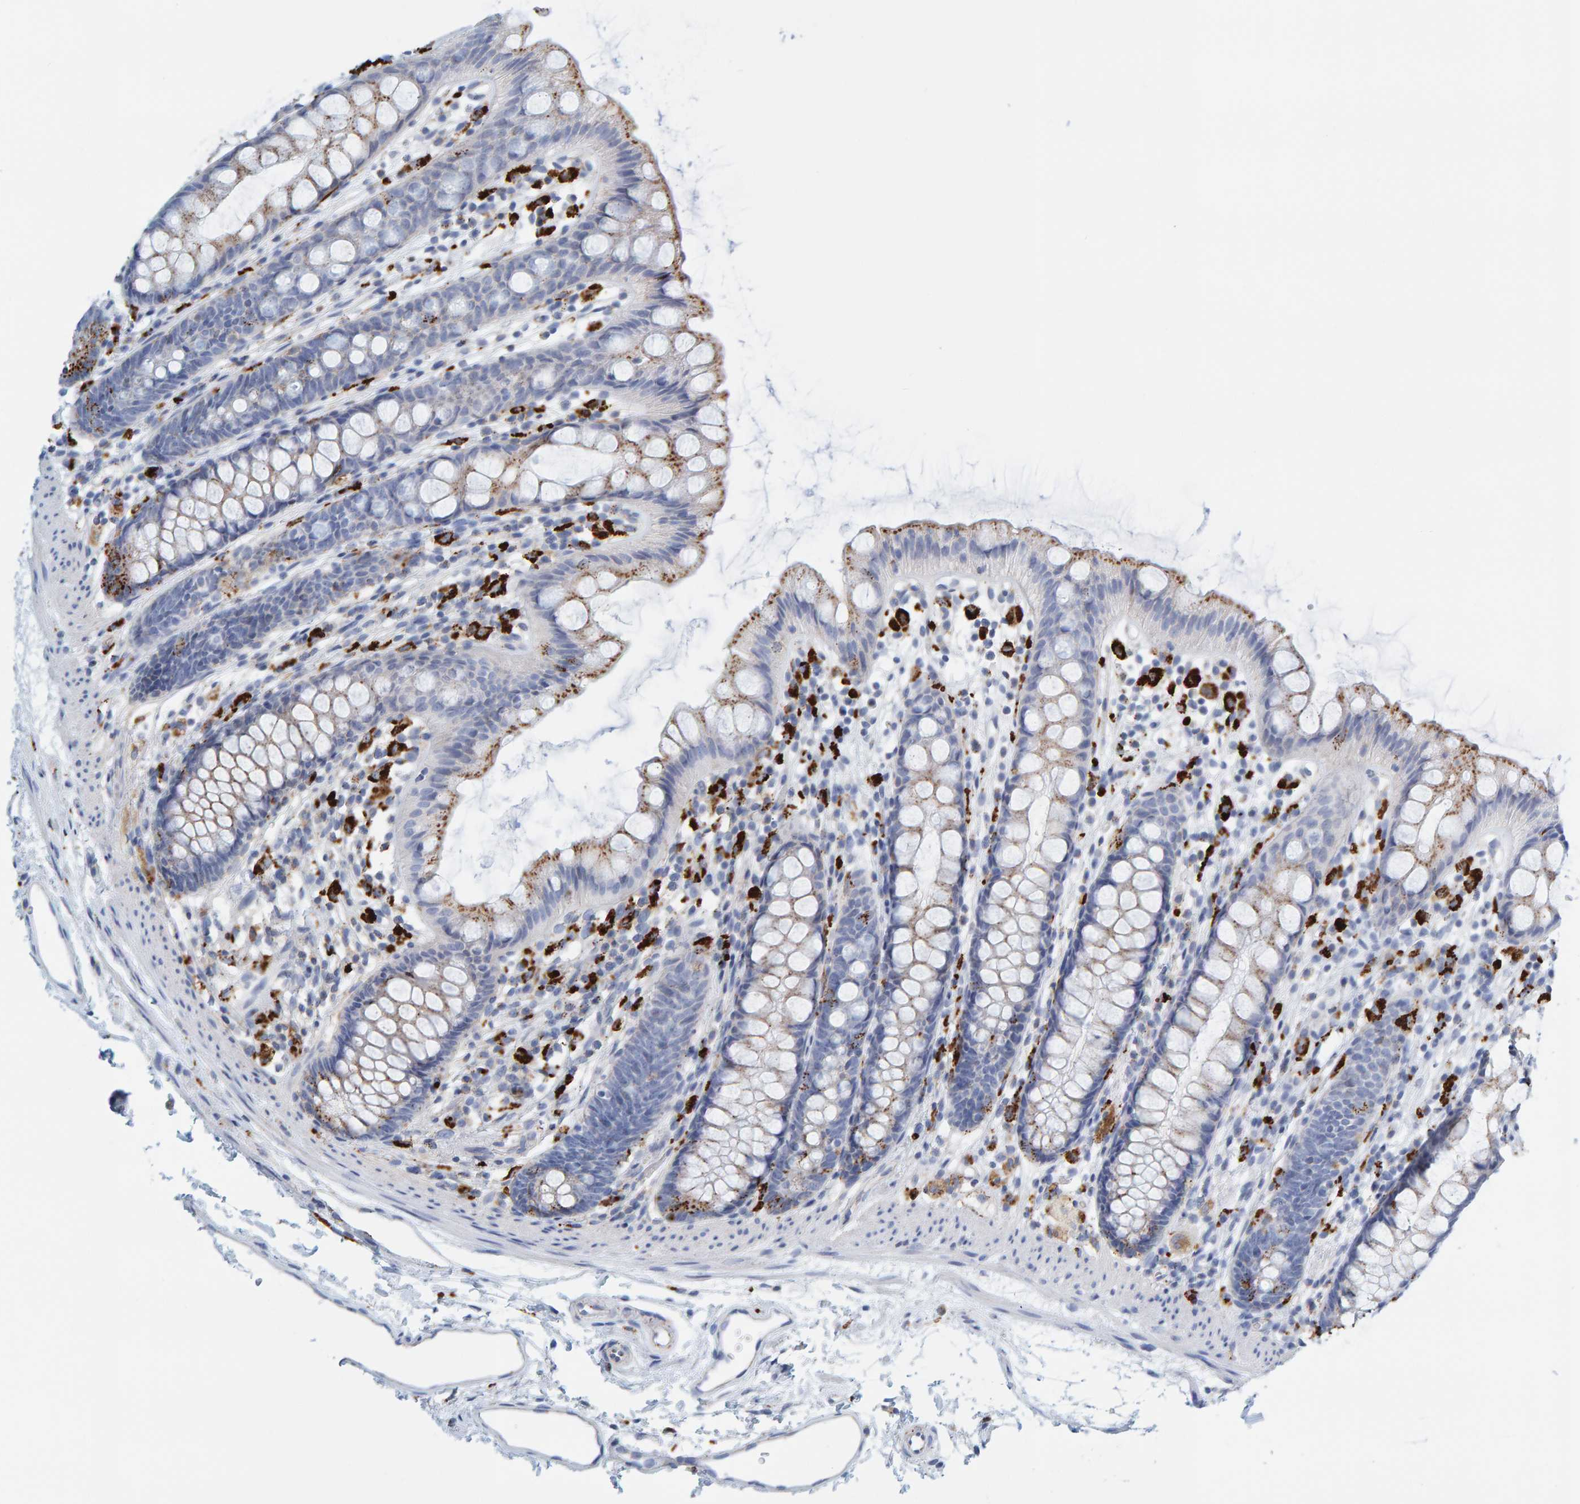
{"staining": {"intensity": "moderate", "quantity": "25%-75%", "location": "cytoplasmic/membranous"}, "tissue": "rectum", "cell_type": "Glandular cells", "image_type": "normal", "snomed": [{"axis": "morphology", "description": "Normal tissue, NOS"}, {"axis": "topography", "description": "Rectum"}], "caption": "Normal rectum exhibits moderate cytoplasmic/membranous staining in approximately 25%-75% of glandular cells (Stains: DAB in brown, nuclei in blue, Microscopy: brightfield microscopy at high magnification)..", "gene": "BIN3", "patient": {"sex": "female", "age": 65}}